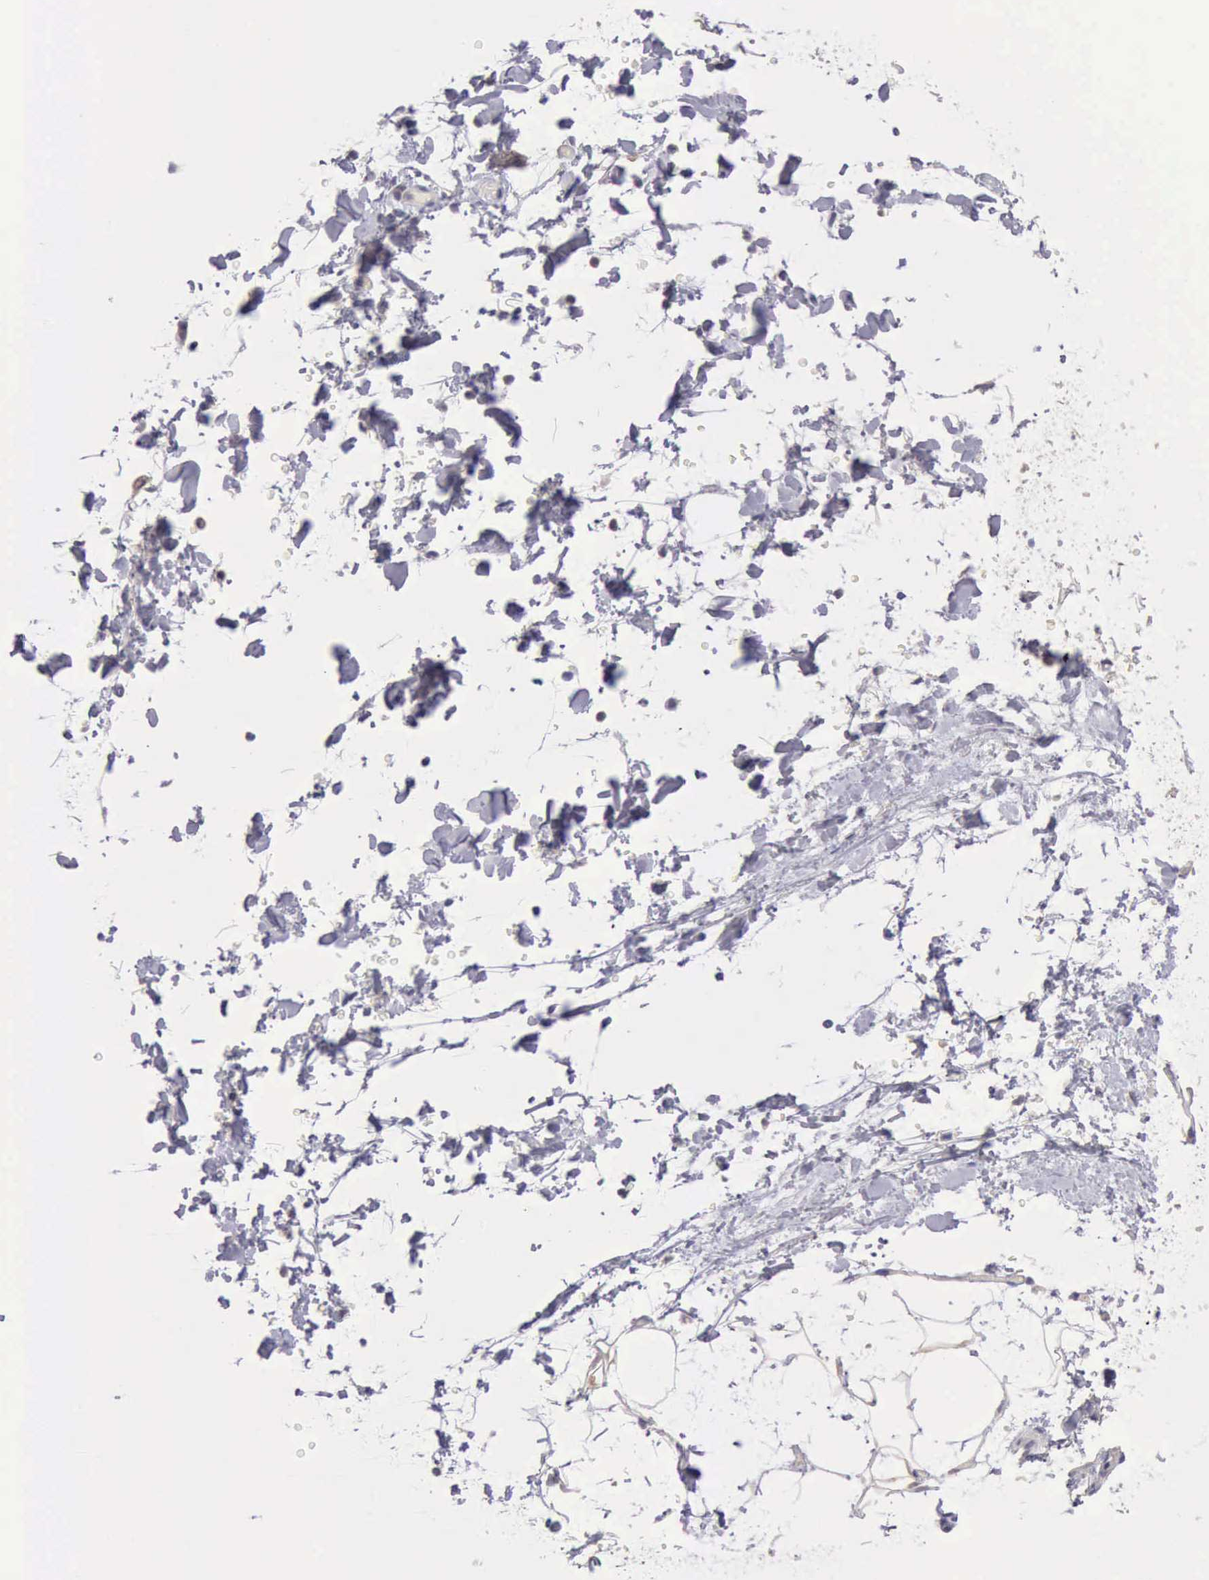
{"staining": {"intensity": "negative", "quantity": "none", "location": "none"}, "tissue": "adipose tissue", "cell_type": "Adipocytes", "image_type": "normal", "snomed": [{"axis": "morphology", "description": "Normal tissue, NOS"}, {"axis": "topography", "description": "Soft tissue"}], "caption": "Immunohistochemistry micrograph of unremarkable adipose tissue: adipose tissue stained with DAB demonstrates no significant protein staining in adipocytes.", "gene": "KCND1", "patient": {"sex": "male", "age": 72}}